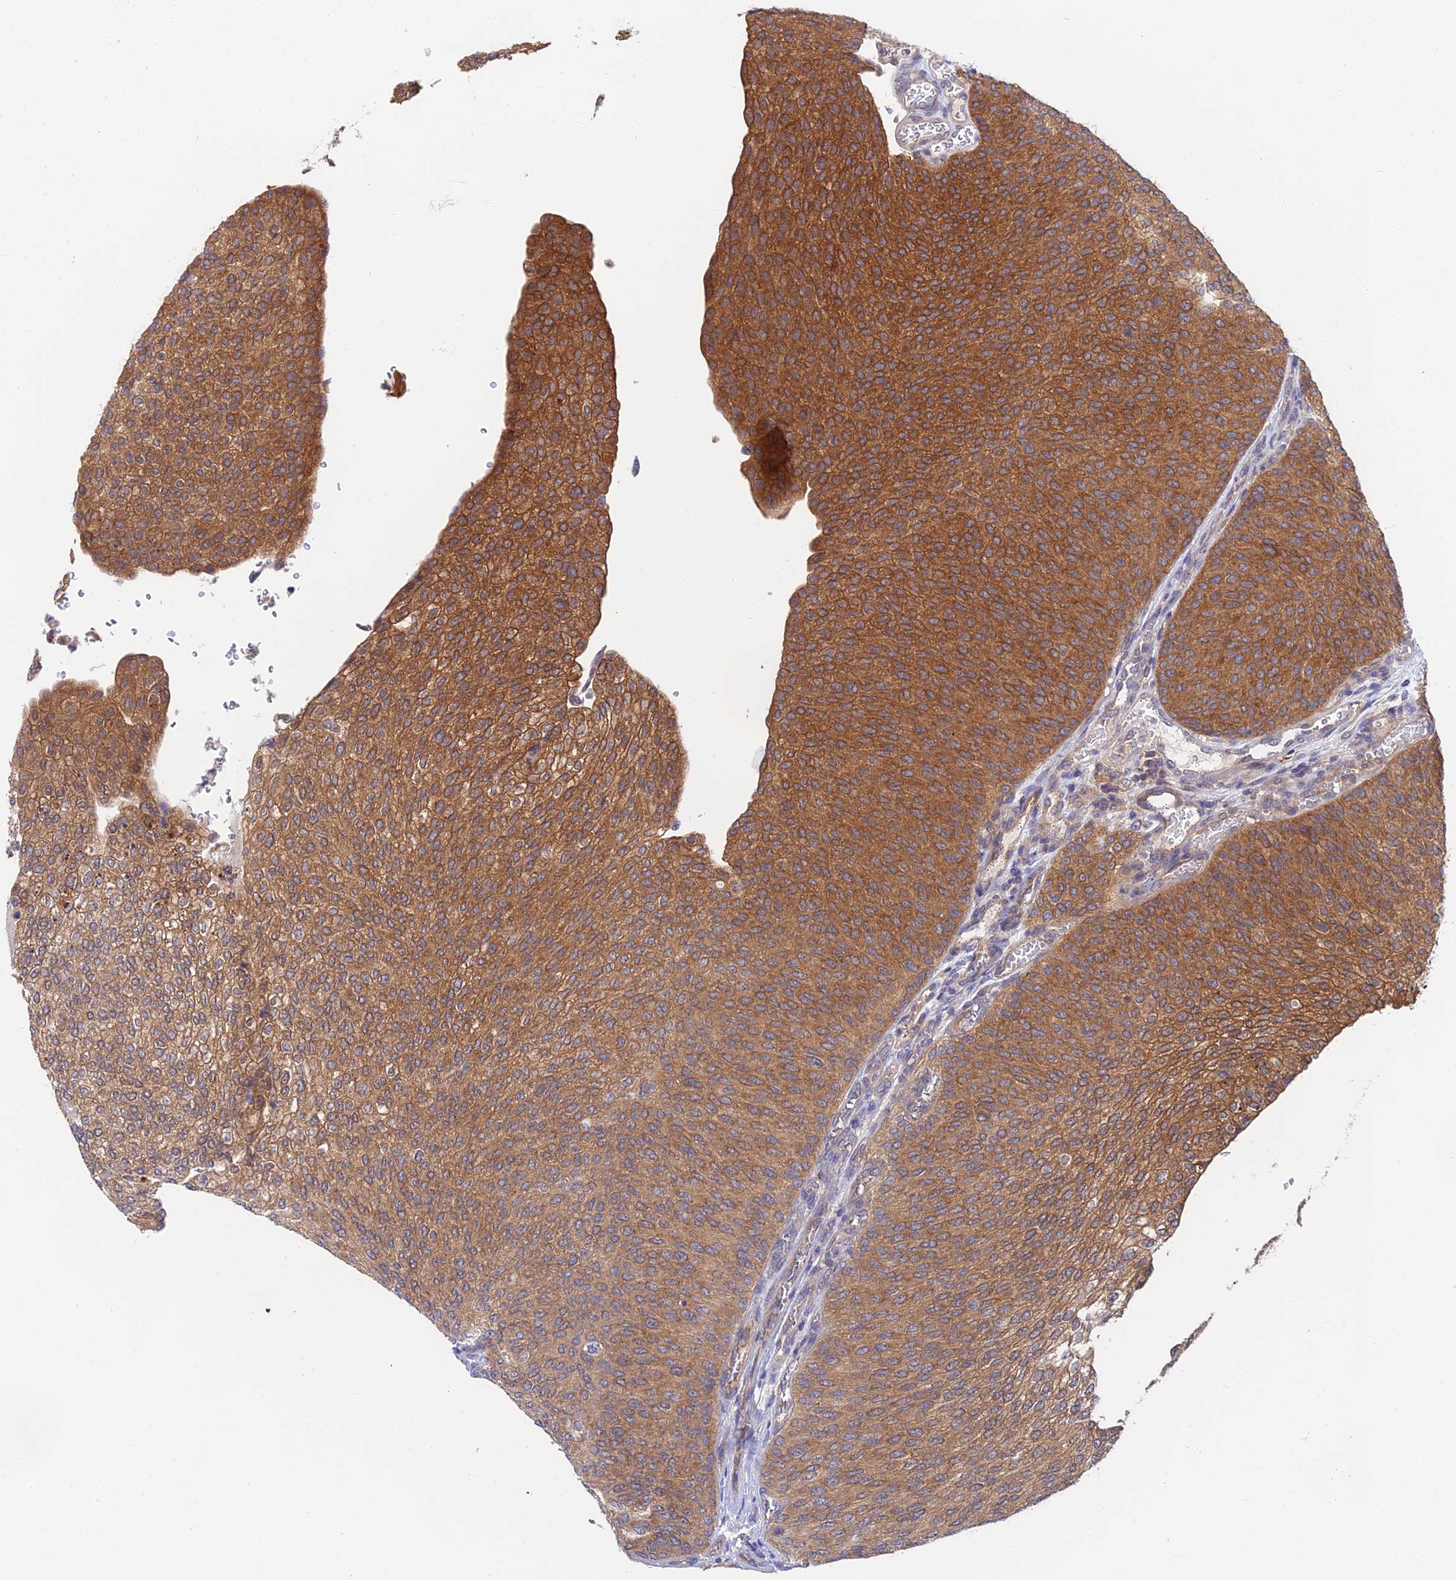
{"staining": {"intensity": "moderate", "quantity": ">75%", "location": "cytoplasmic/membranous"}, "tissue": "urothelial cancer", "cell_type": "Tumor cells", "image_type": "cancer", "snomed": [{"axis": "morphology", "description": "Urothelial carcinoma, High grade"}, {"axis": "topography", "description": "Urinary bladder"}], "caption": "The image reveals immunohistochemical staining of high-grade urothelial carcinoma. There is moderate cytoplasmic/membranous expression is appreciated in about >75% of tumor cells. The protein is stained brown, and the nuclei are stained in blue (DAB (3,3'-diaminobenzidine) IHC with brightfield microscopy, high magnification).", "gene": "PPP2R2C", "patient": {"sex": "female", "age": 79}}